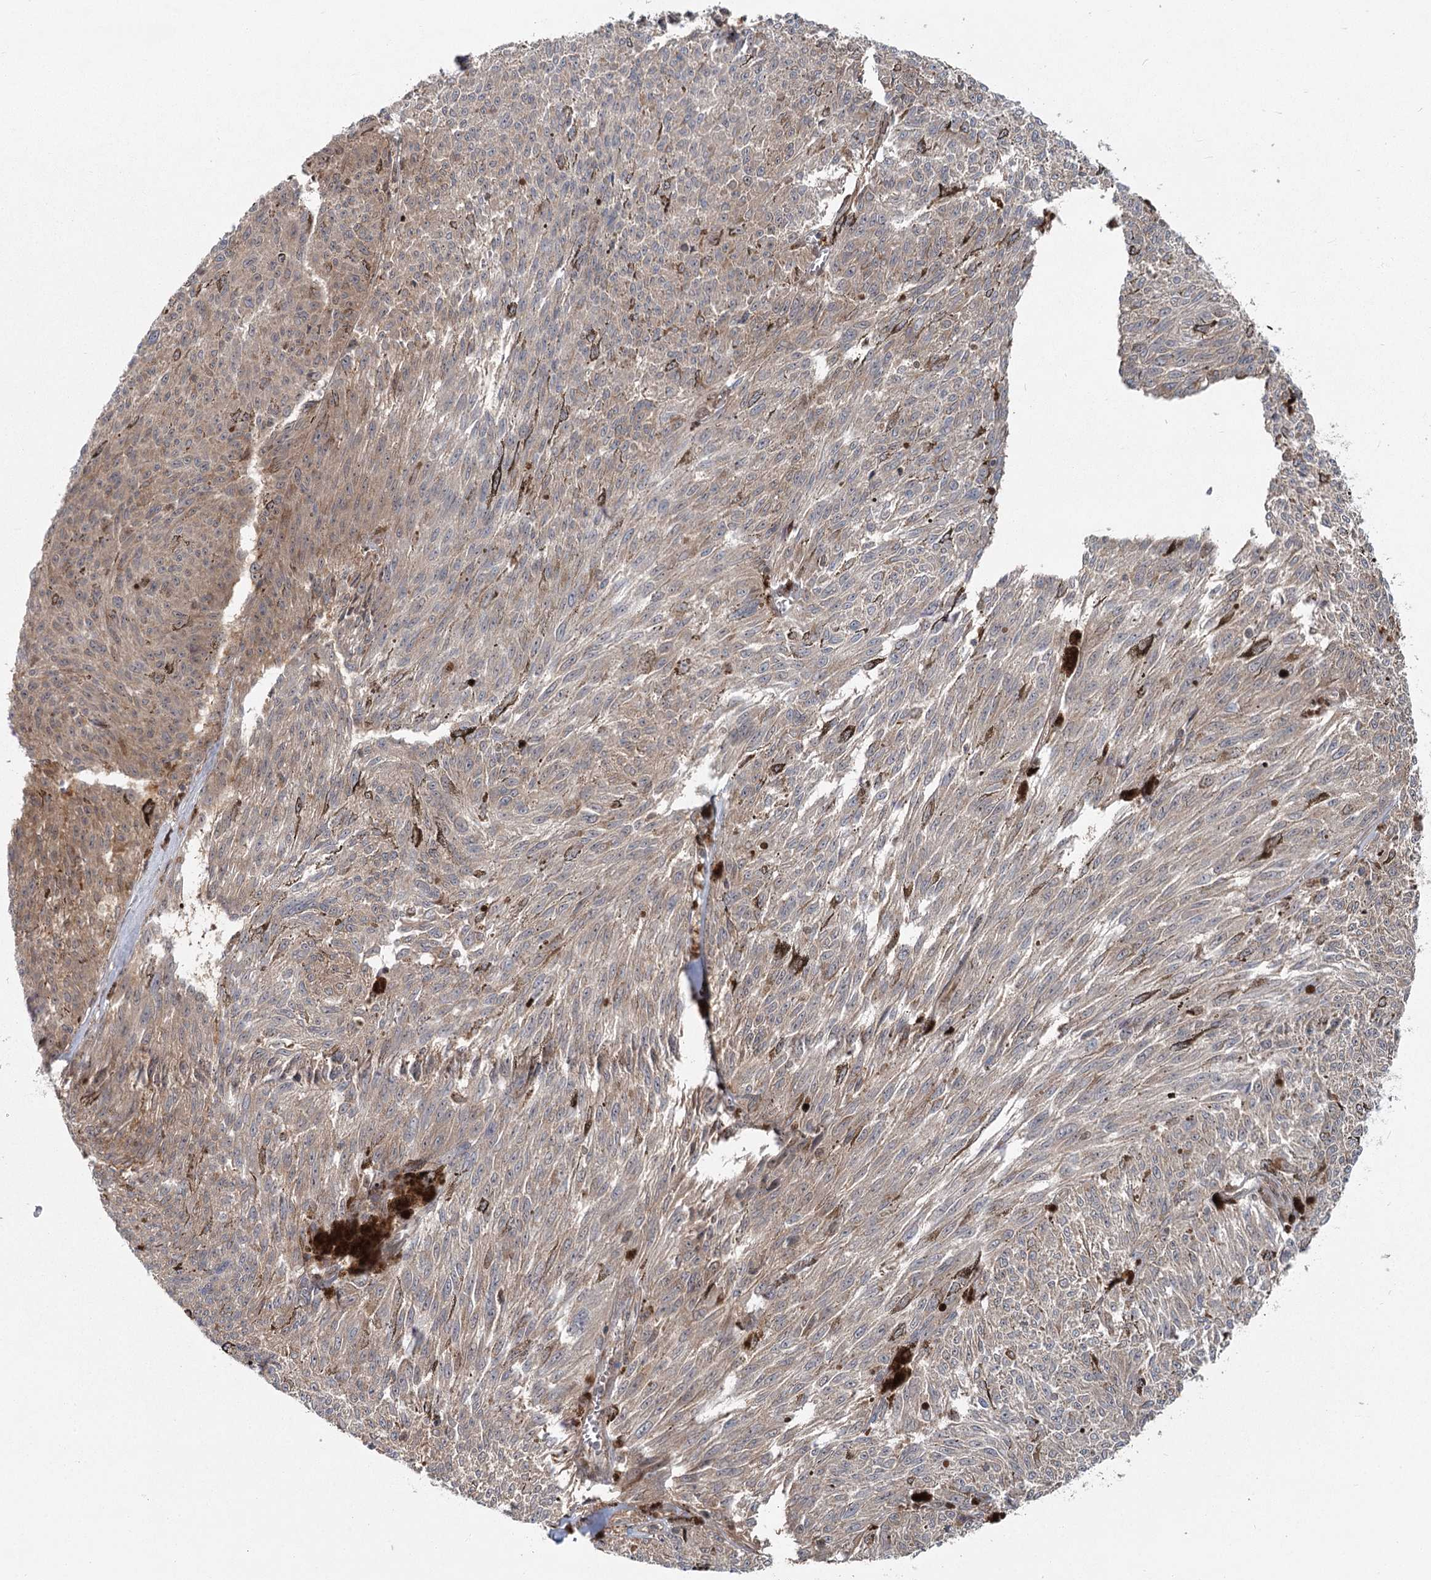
{"staining": {"intensity": "moderate", "quantity": "25%-75%", "location": "cytoplasmic/membranous"}, "tissue": "melanoma", "cell_type": "Tumor cells", "image_type": "cancer", "snomed": [{"axis": "morphology", "description": "Malignant melanoma, NOS"}, {"axis": "topography", "description": "Skin"}], "caption": "Melanoma was stained to show a protein in brown. There is medium levels of moderate cytoplasmic/membranous staining in approximately 25%-75% of tumor cells.", "gene": "THNSL1", "patient": {"sex": "female", "age": 72}}